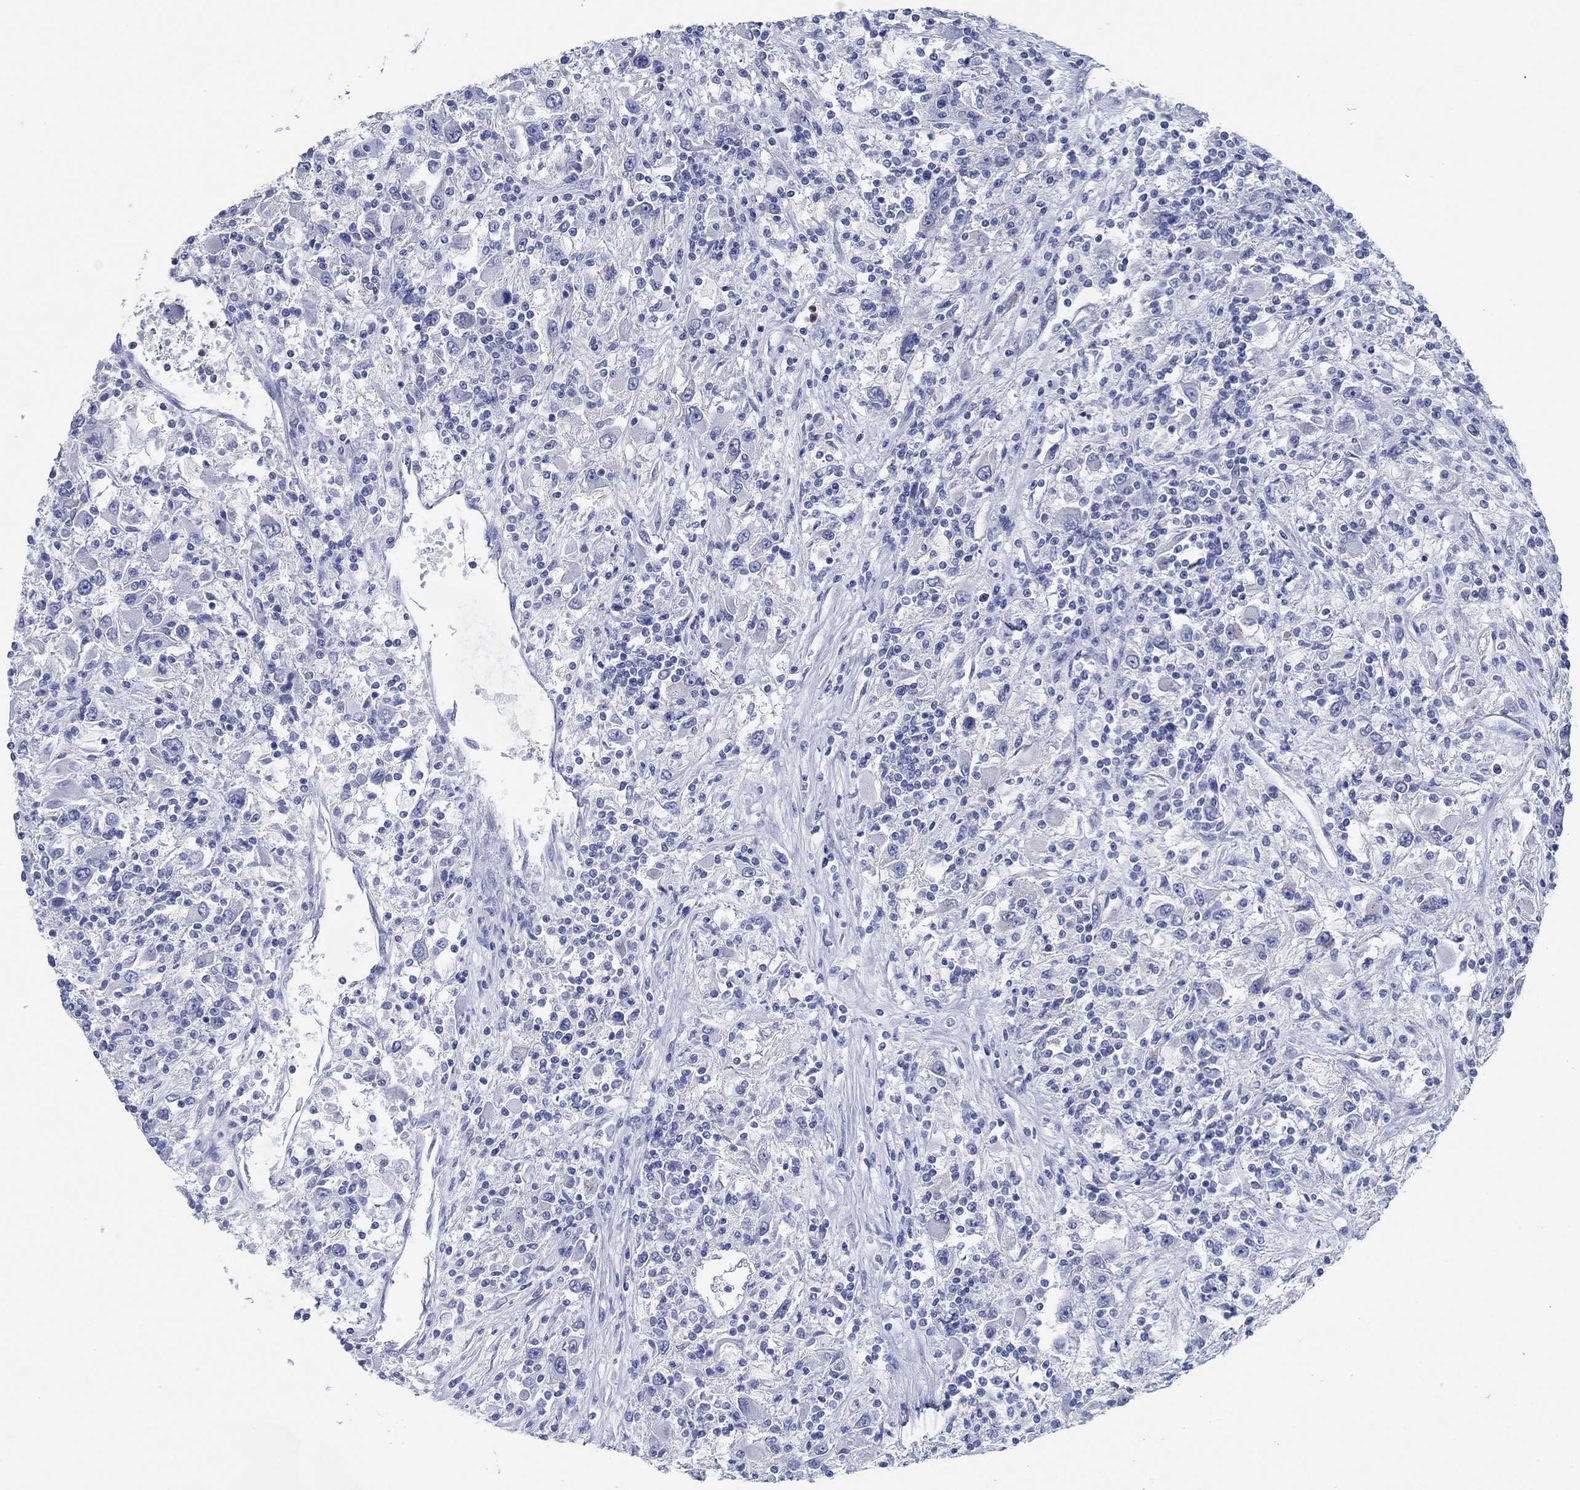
{"staining": {"intensity": "negative", "quantity": "none", "location": "none"}, "tissue": "renal cancer", "cell_type": "Tumor cells", "image_type": "cancer", "snomed": [{"axis": "morphology", "description": "Adenocarcinoma, NOS"}, {"axis": "topography", "description": "Kidney"}], "caption": "IHC image of neoplastic tissue: renal cancer (adenocarcinoma) stained with DAB (3,3'-diaminobenzidine) exhibits no significant protein positivity in tumor cells.", "gene": "ZNF671", "patient": {"sex": "female", "age": 67}}